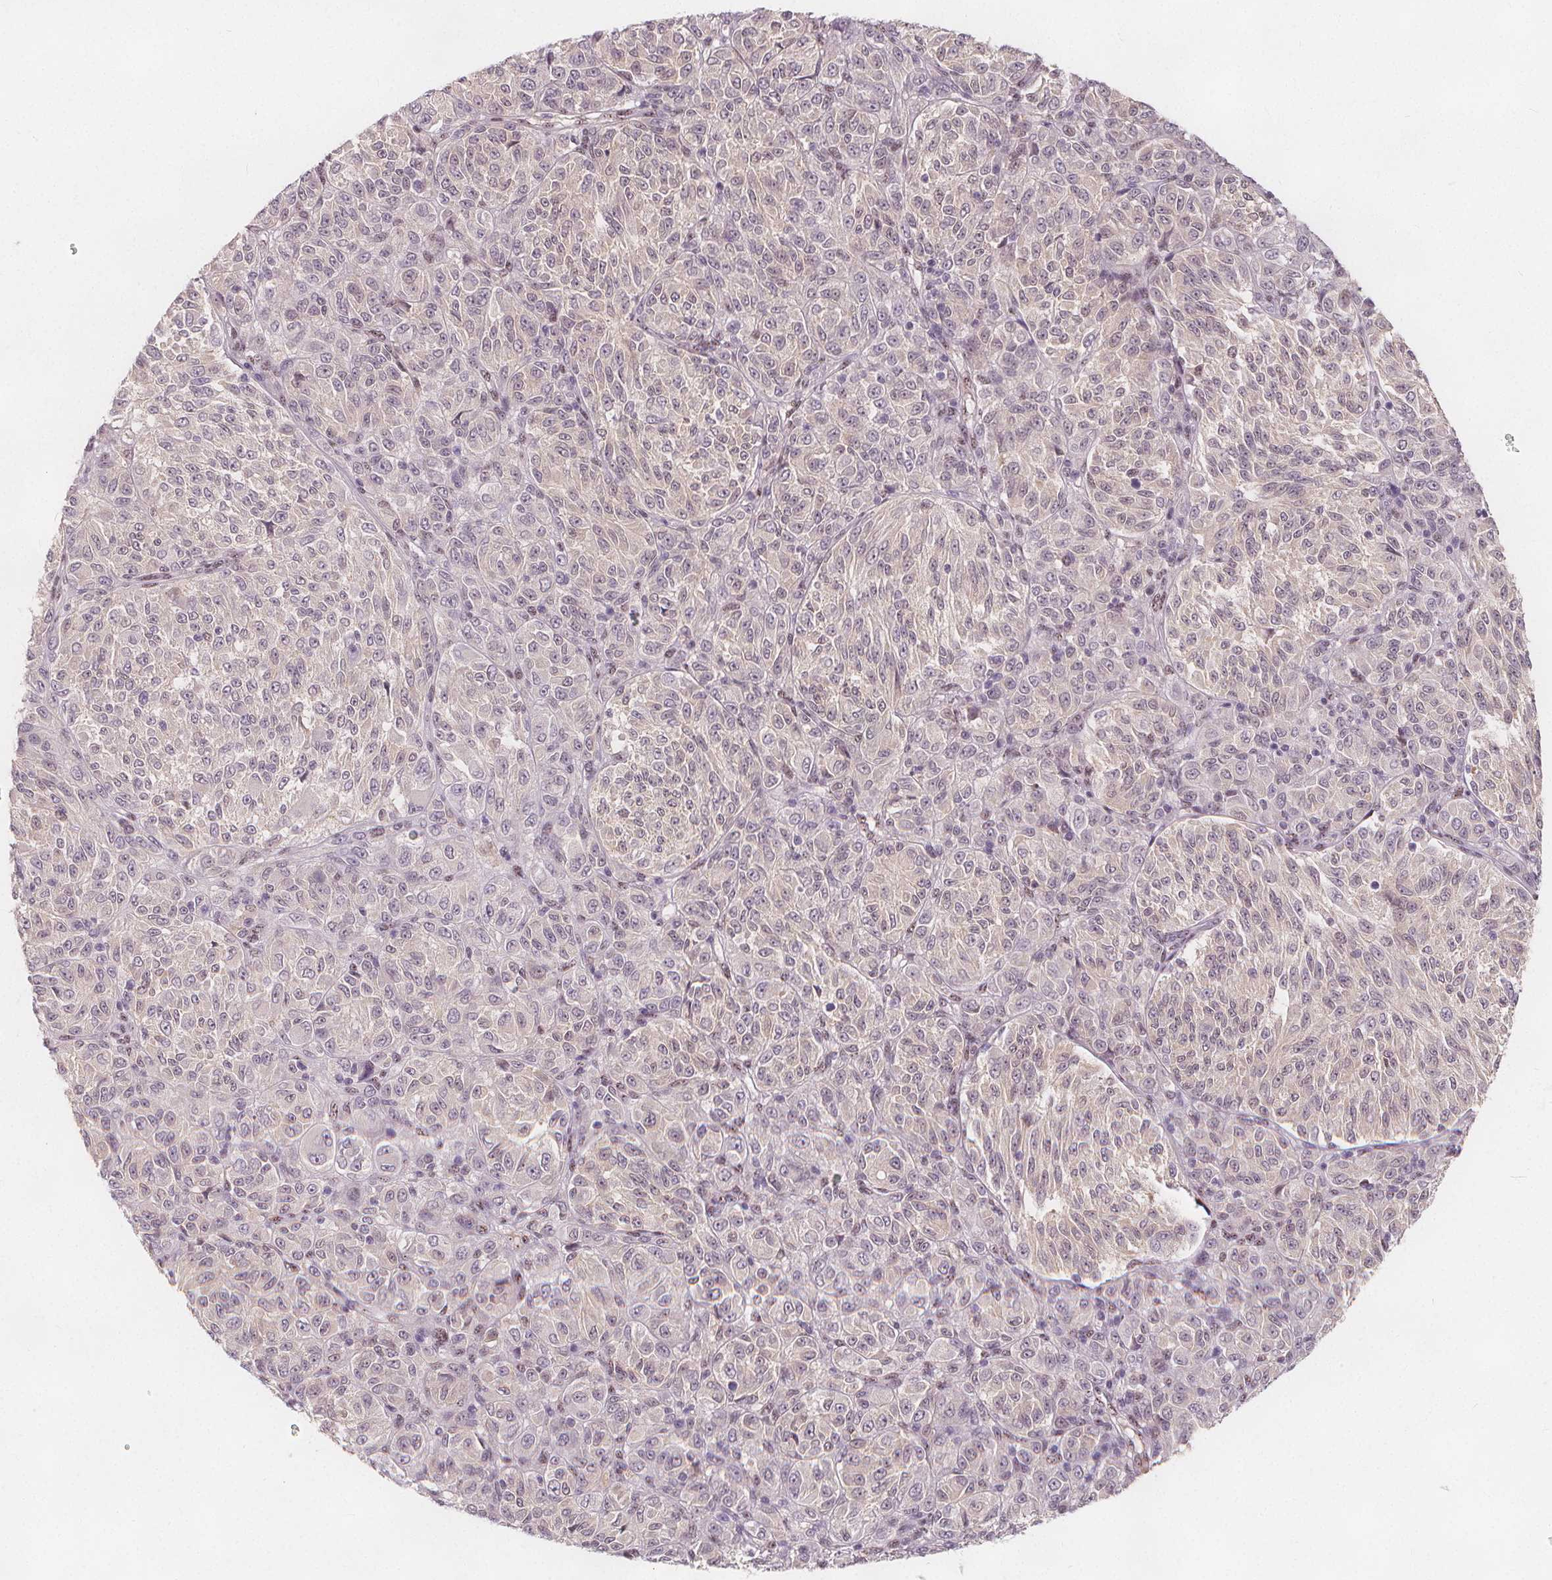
{"staining": {"intensity": "weak", "quantity": "25%-75%", "location": "cytoplasmic/membranous"}, "tissue": "melanoma", "cell_type": "Tumor cells", "image_type": "cancer", "snomed": [{"axis": "morphology", "description": "Malignant melanoma, Metastatic site"}, {"axis": "topography", "description": "Brain"}], "caption": "A high-resolution histopathology image shows immunohistochemistry (IHC) staining of malignant melanoma (metastatic site), which displays weak cytoplasmic/membranous staining in about 25%-75% of tumor cells. (brown staining indicates protein expression, while blue staining denotes nuclei).", "gene": "DRC3", "patient": {"sex": "female", "age": 56}}